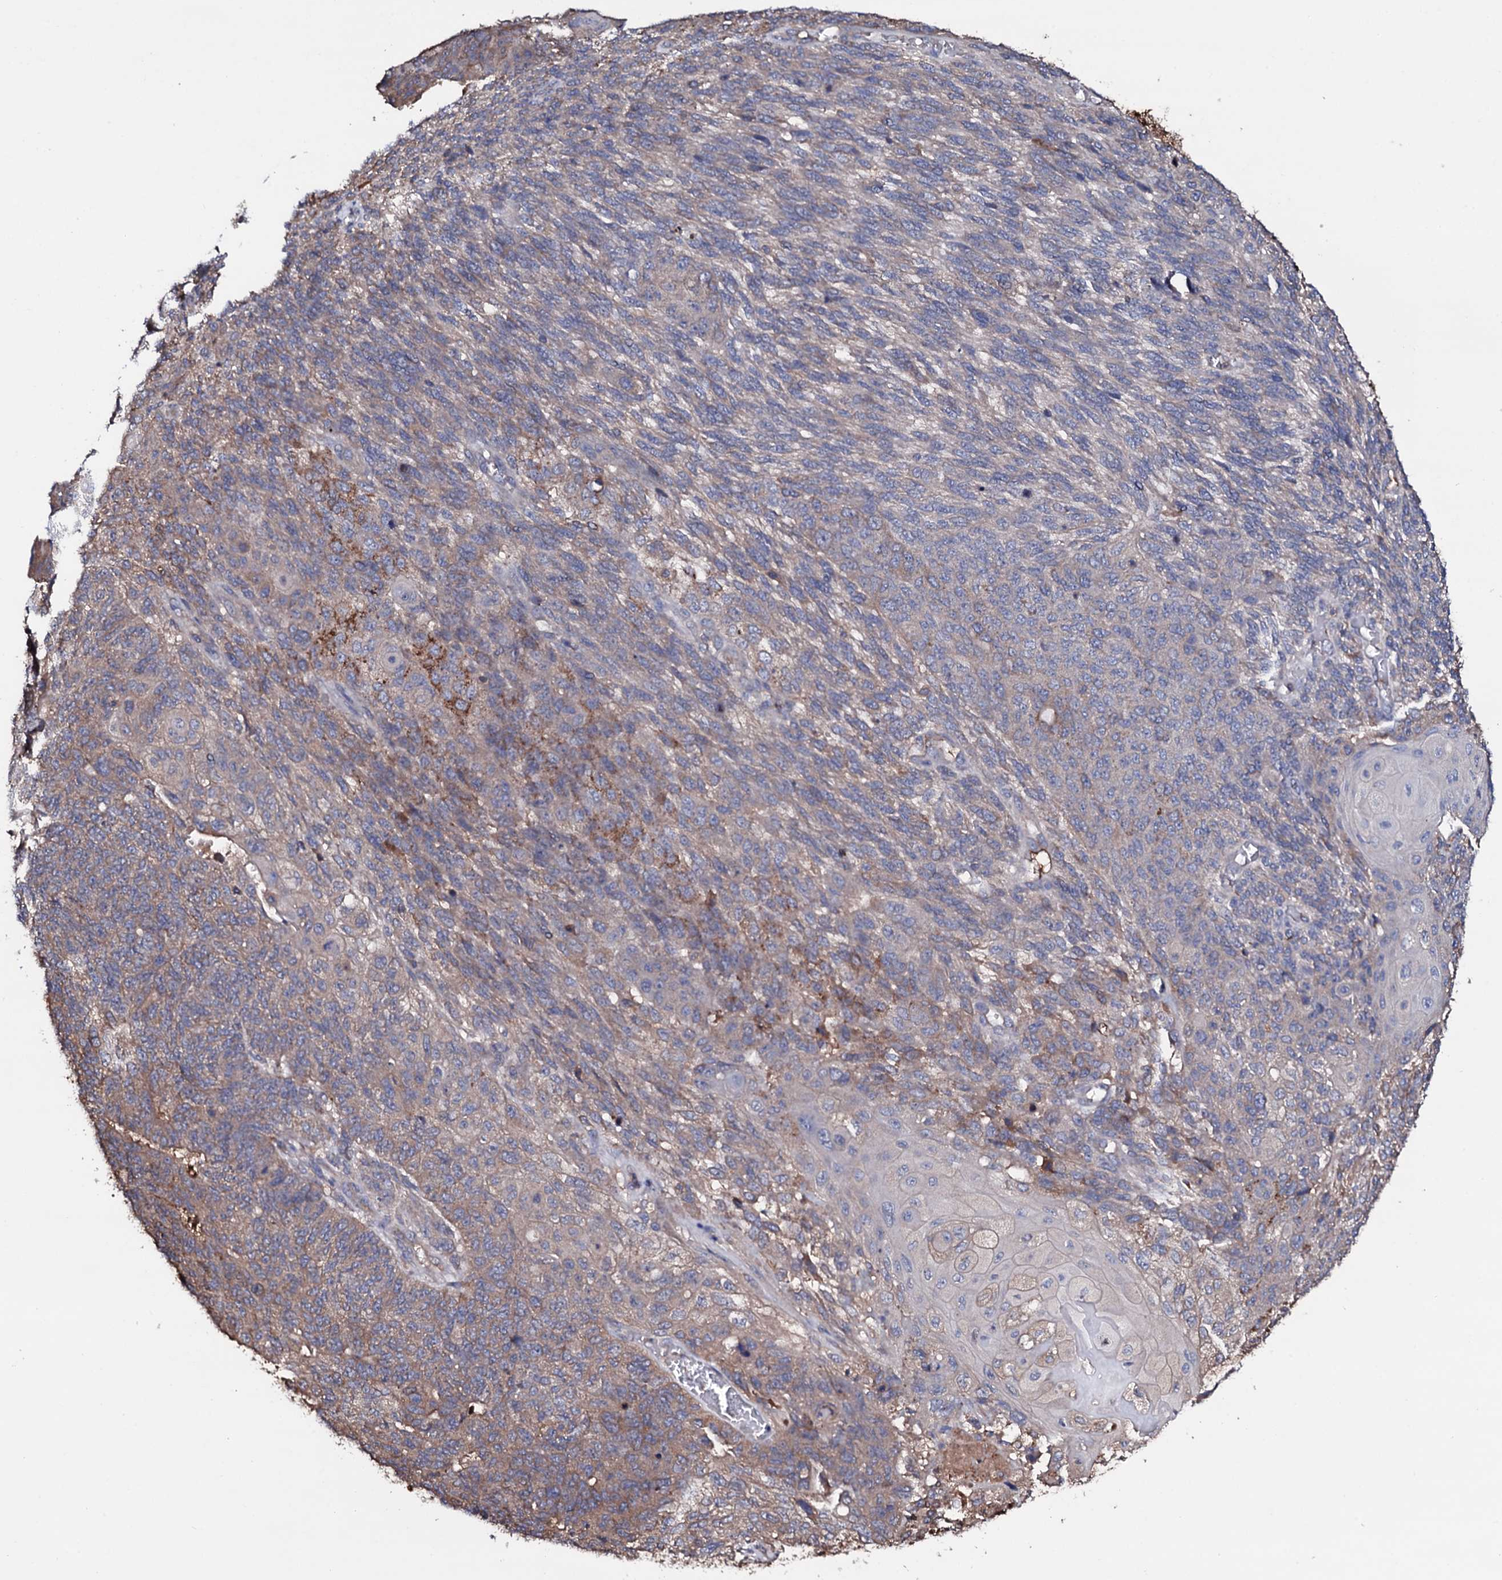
{"staining": {"intensity": "weak", "quantity": "25%-75%", "location": "cytoplasmic/membranous"}, "tissue": "endometrial cancer", "cell_type": "Tumor cells", "image_type": "cancer", "snomed": [{"axis": "morphology", "description": "Adenocarcinoma, NOS"}, {"axis": "topography", "description": "Endometrium"}], "caption": "Tumor cells show weak cytoplasmic/membranous positivity in about 25%-75% of cells in endometrial adenocarcinoma.", "gene": "TCAF2", "patient": {"sex": "female", "age": 32}}